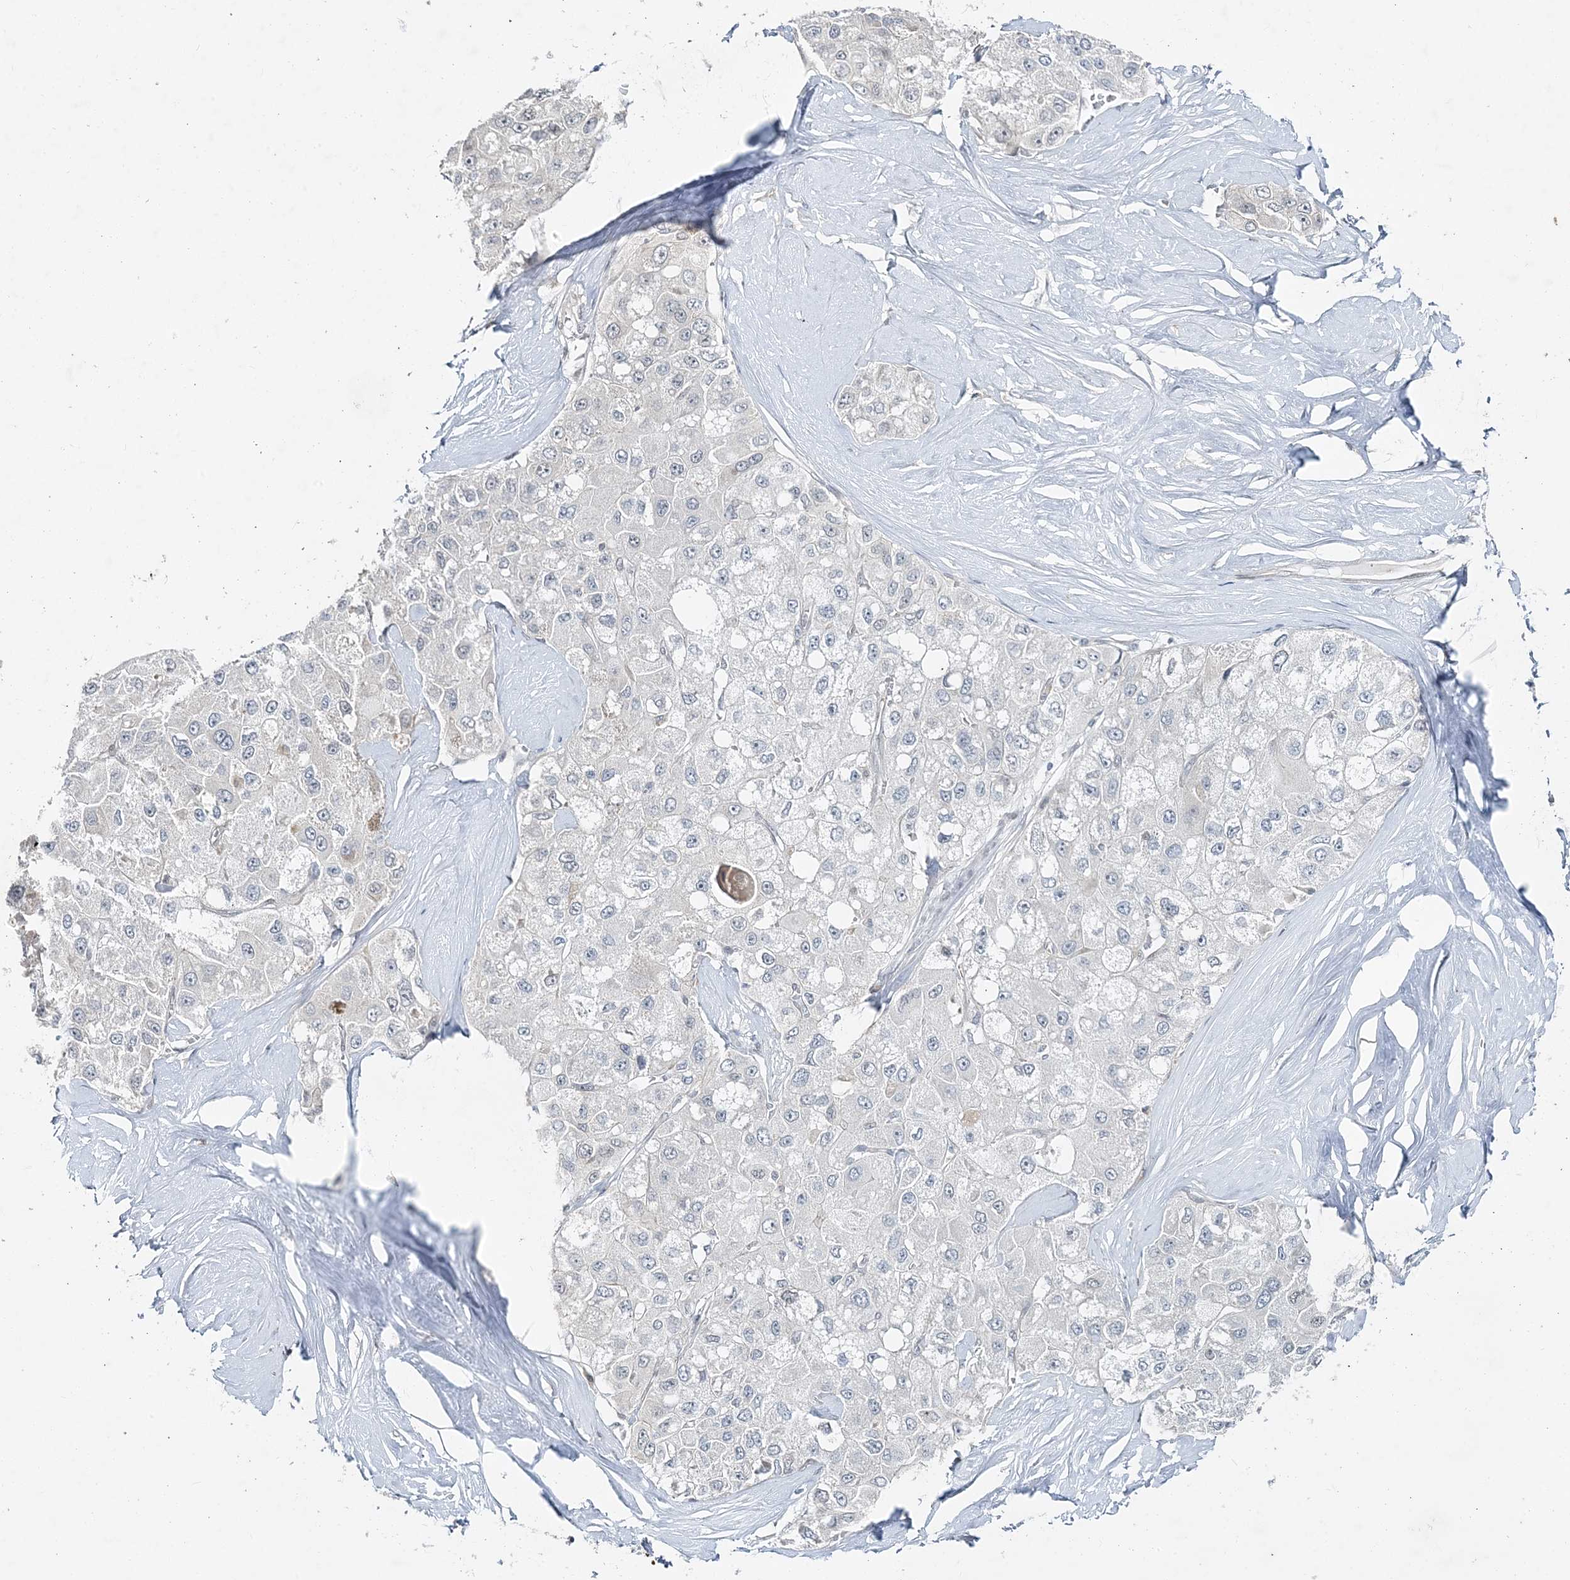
{"staining": {"intensity": "negative", "quantity": "none", "location": "none"}, "tissue": "liver cancer", "cell_type": "Tumor cells", "image_type": "cancer", "snomed": [{"axis": "morphology", "description": "Carcinoma, Hepatocellular, NOS"}, {"axis": "topography", "description": "Liver"}], "caption": "Tumor cells show no significant protein positivity in liver cancer (hepatocellular carcinoma).", "gene": "LEXM", "patient": {"sex": "male", "age": 80}}